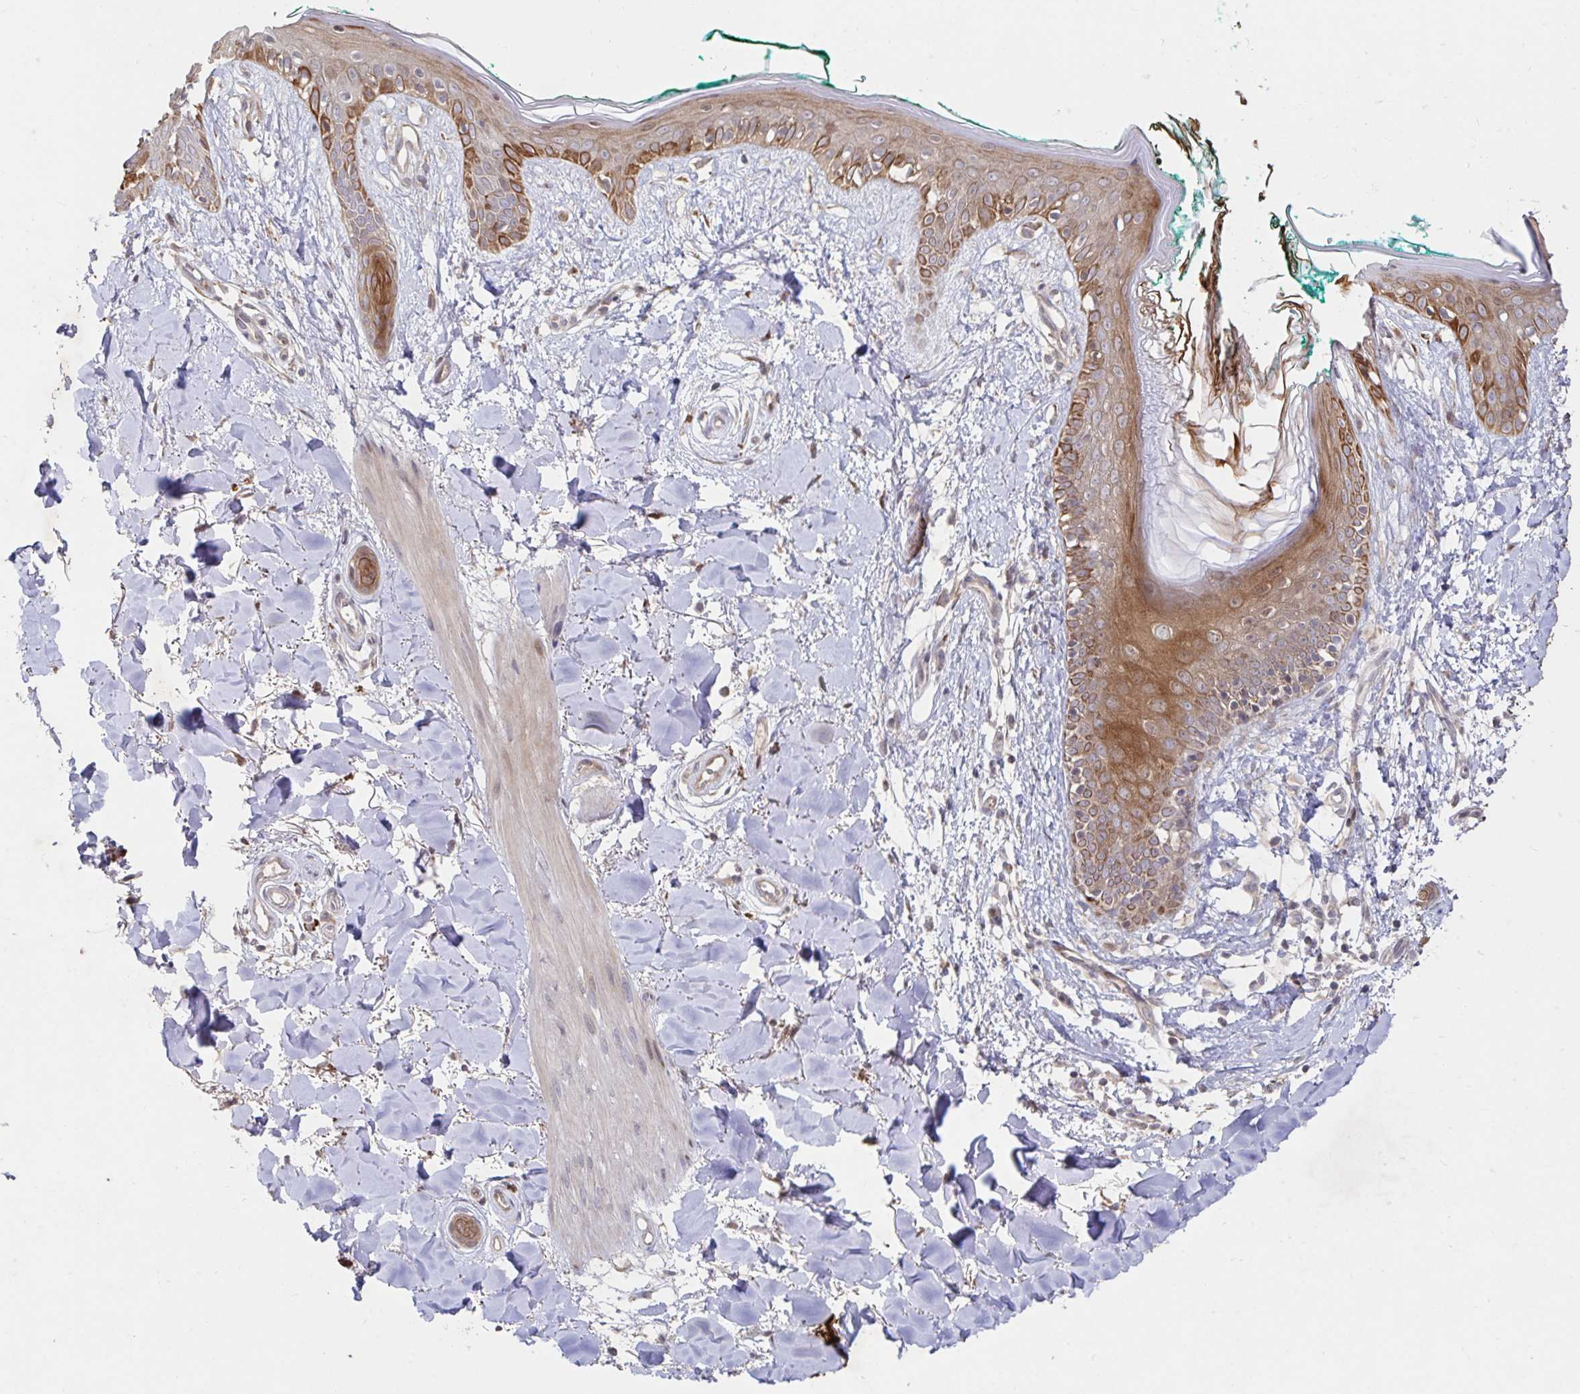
{"staining": {"intensity": "weak", "quantity": "25%-75%", "location": "cytoplasmic/membranous"}, "tissue": "skin", "cell_type": "Fibroblasts", "image_type": "normal", "snomed": [{"axis": "morphology", "description": "Normal tissue, NOS"}, {"axis": "topography", "description": "Skin"}], "caption": "High-power microscopy captured an immunohistochemistry (IHC) micrograph of unremarkable skin, revealing weak cytoplasmic/membranous positivity in about 25%-75% of fibroblasts.", "gene": "AACS", "patient": {"sex": "female", "age": 34}}